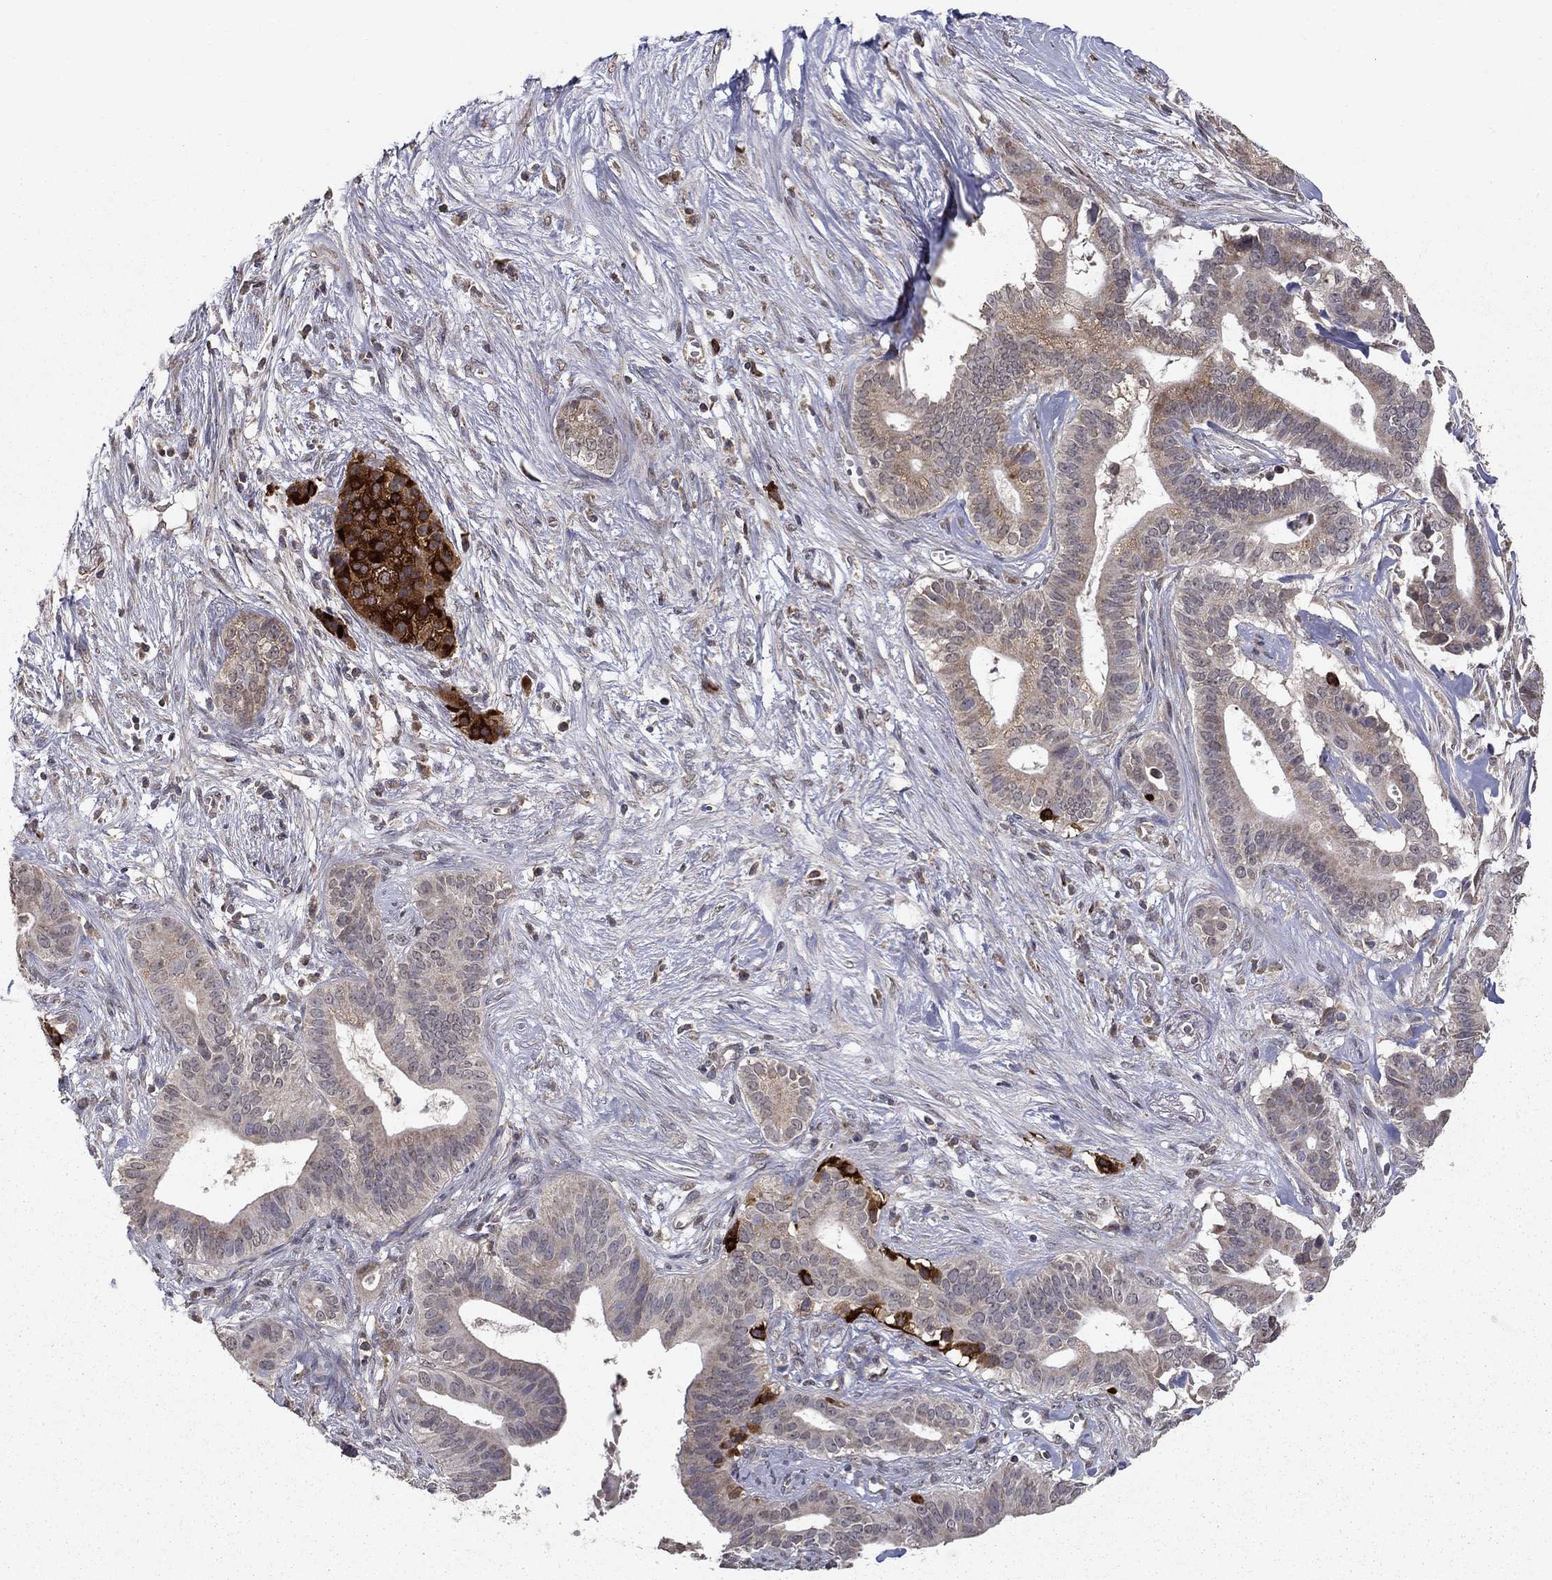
{"staining": {"intensity": "negative", "quantity": "none", "location": "none"}, "tissue": "pancreatic cancer", "cell_type": "Tumor cells", "image_type": "cancer", "snomed": [{"axis": "morphology", "description": "Adenocarcinoma, NOS"}, {"axis": "topography", "description": "Pancreas"}], "caption": "Immunohistochemistry of human pancreatic cancer demonstrates no staining in tumor cells.", "gene": "SLC2A13", "patient": {"sex": "male", "age": 61}}